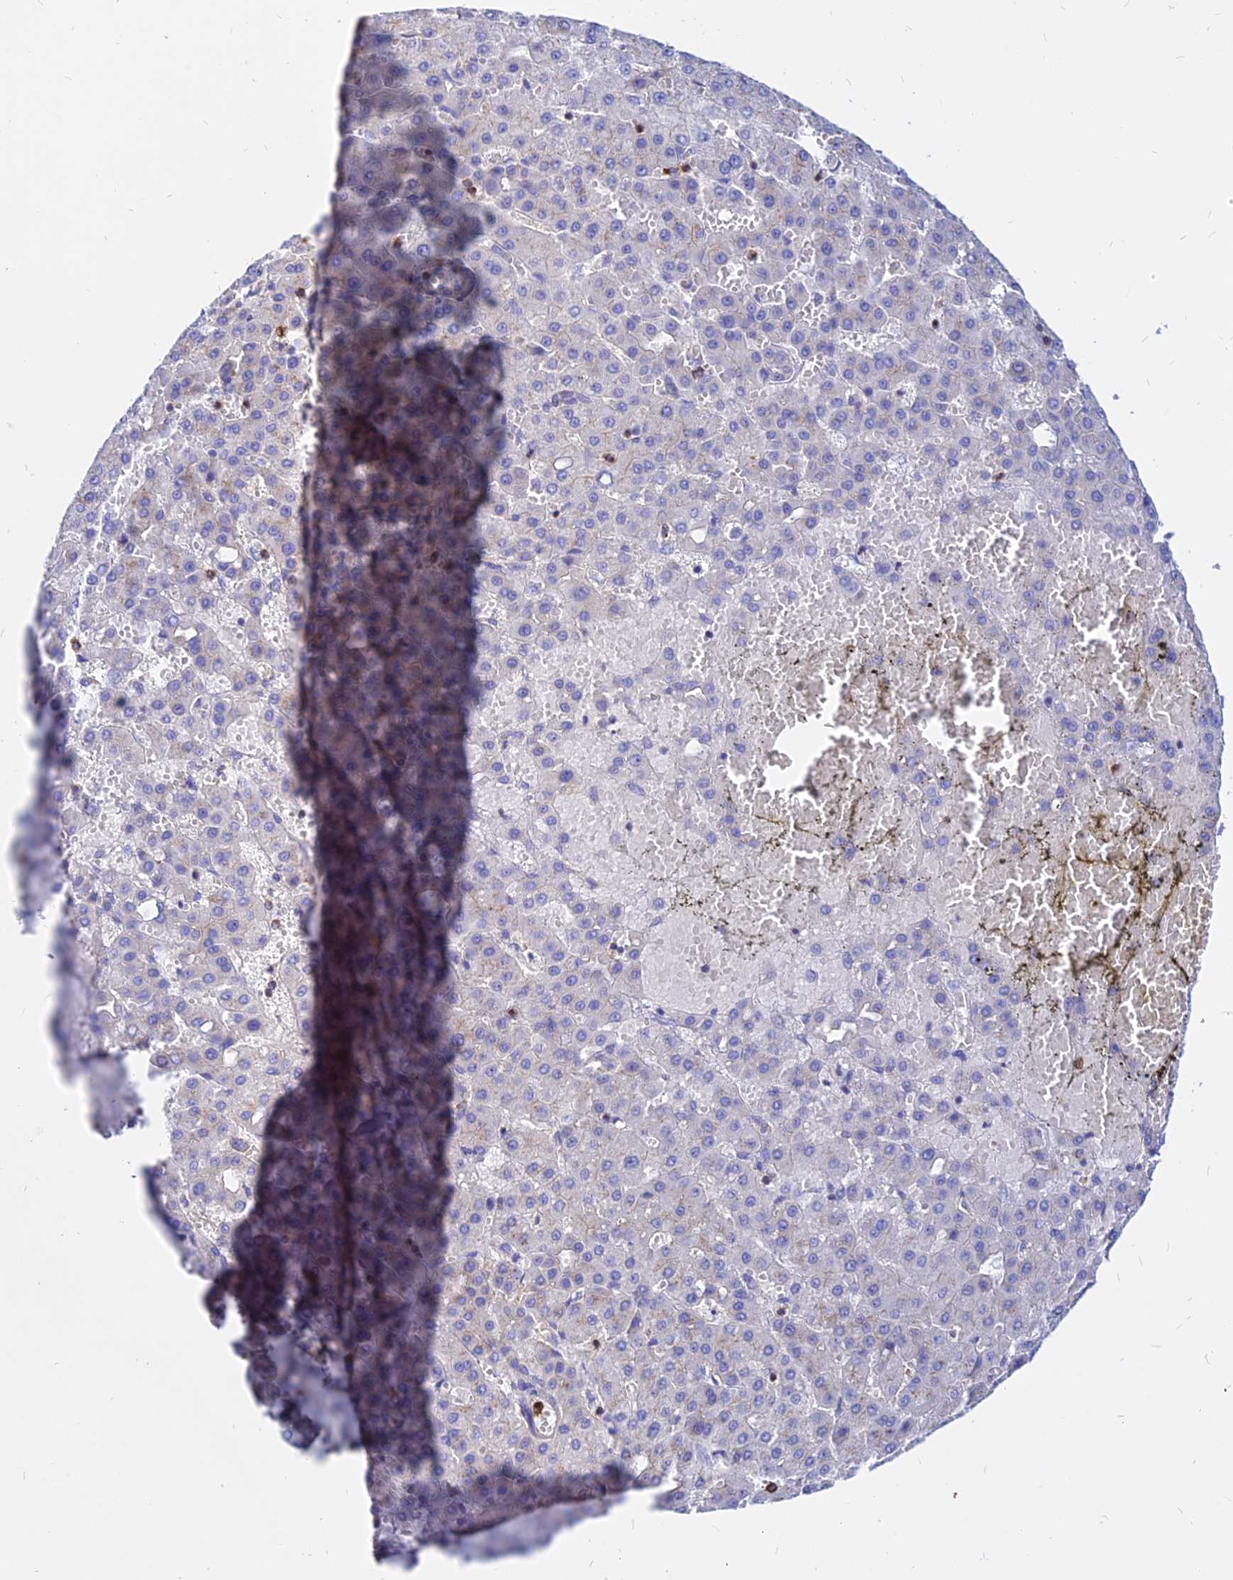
{"staining": {"intensity": "negative", "quantity": "none", "location": "none"}, "tissue": "liver cancer", "cell_type": "Tumor cells", "image_type": "cancer", "snomed": [{"axis": "morphology", "description": "Carcinoma, Hepatocellular, NOS"}, {"axis": "topography", "description": "Liver"}], "caption": "High magnification brightfield microscopy of liver hepatocellular carcinoma stained with DAB (brown) and counterstained with hematoxylin (blue): tumor cells show no significant positivity.", "gene": "AGTRAP", "patient": {"sex": "male", "age": 47}}